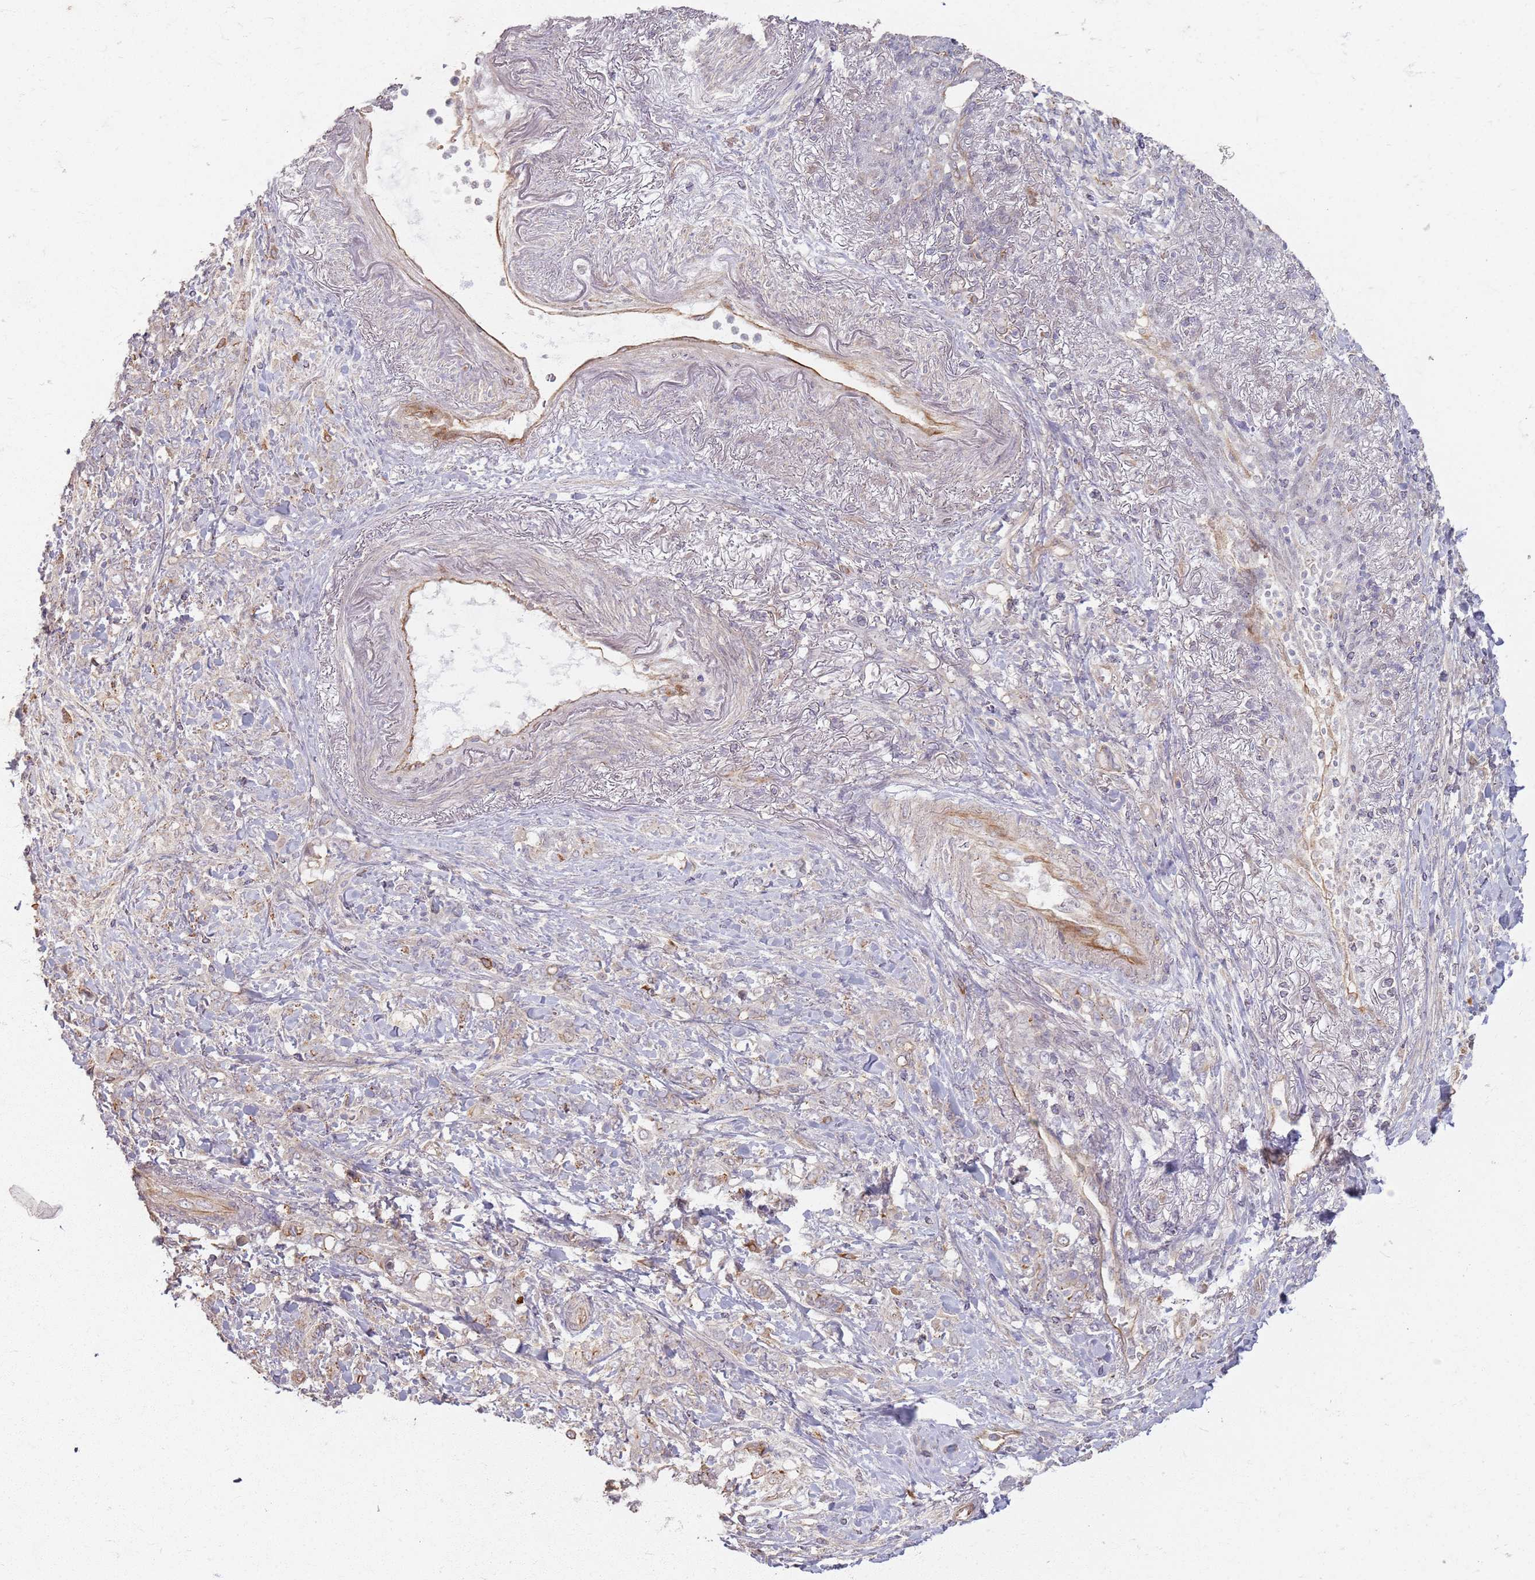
{"staining": {"intensity": "negative", "quantity": "none", "location": "none"}, "tissue": "stomach cancer", "cell_type": "Tumor cells", "image_type": "cancer", "snomed": [{"axis": "morphology", "description": "Normal tissue, NOS"}, {"axis": "morphology", "description": "Adenocarcinoma, NOS"}, {"axis": "topography", "description": "Stomach"}], "caption": "An immunohistochemistry image of adenocarcinoma (stomach) is shown. There is no staining in tumor cells of adenocarcinoma (stomach). (DAB (3,3'-diaminobenzidine) immunohistochemistry (IHC) visualized using brightfield microscopy, high magnification).", "gene": "KCNA5", "patient": {"sex": "female", "age": 79}}